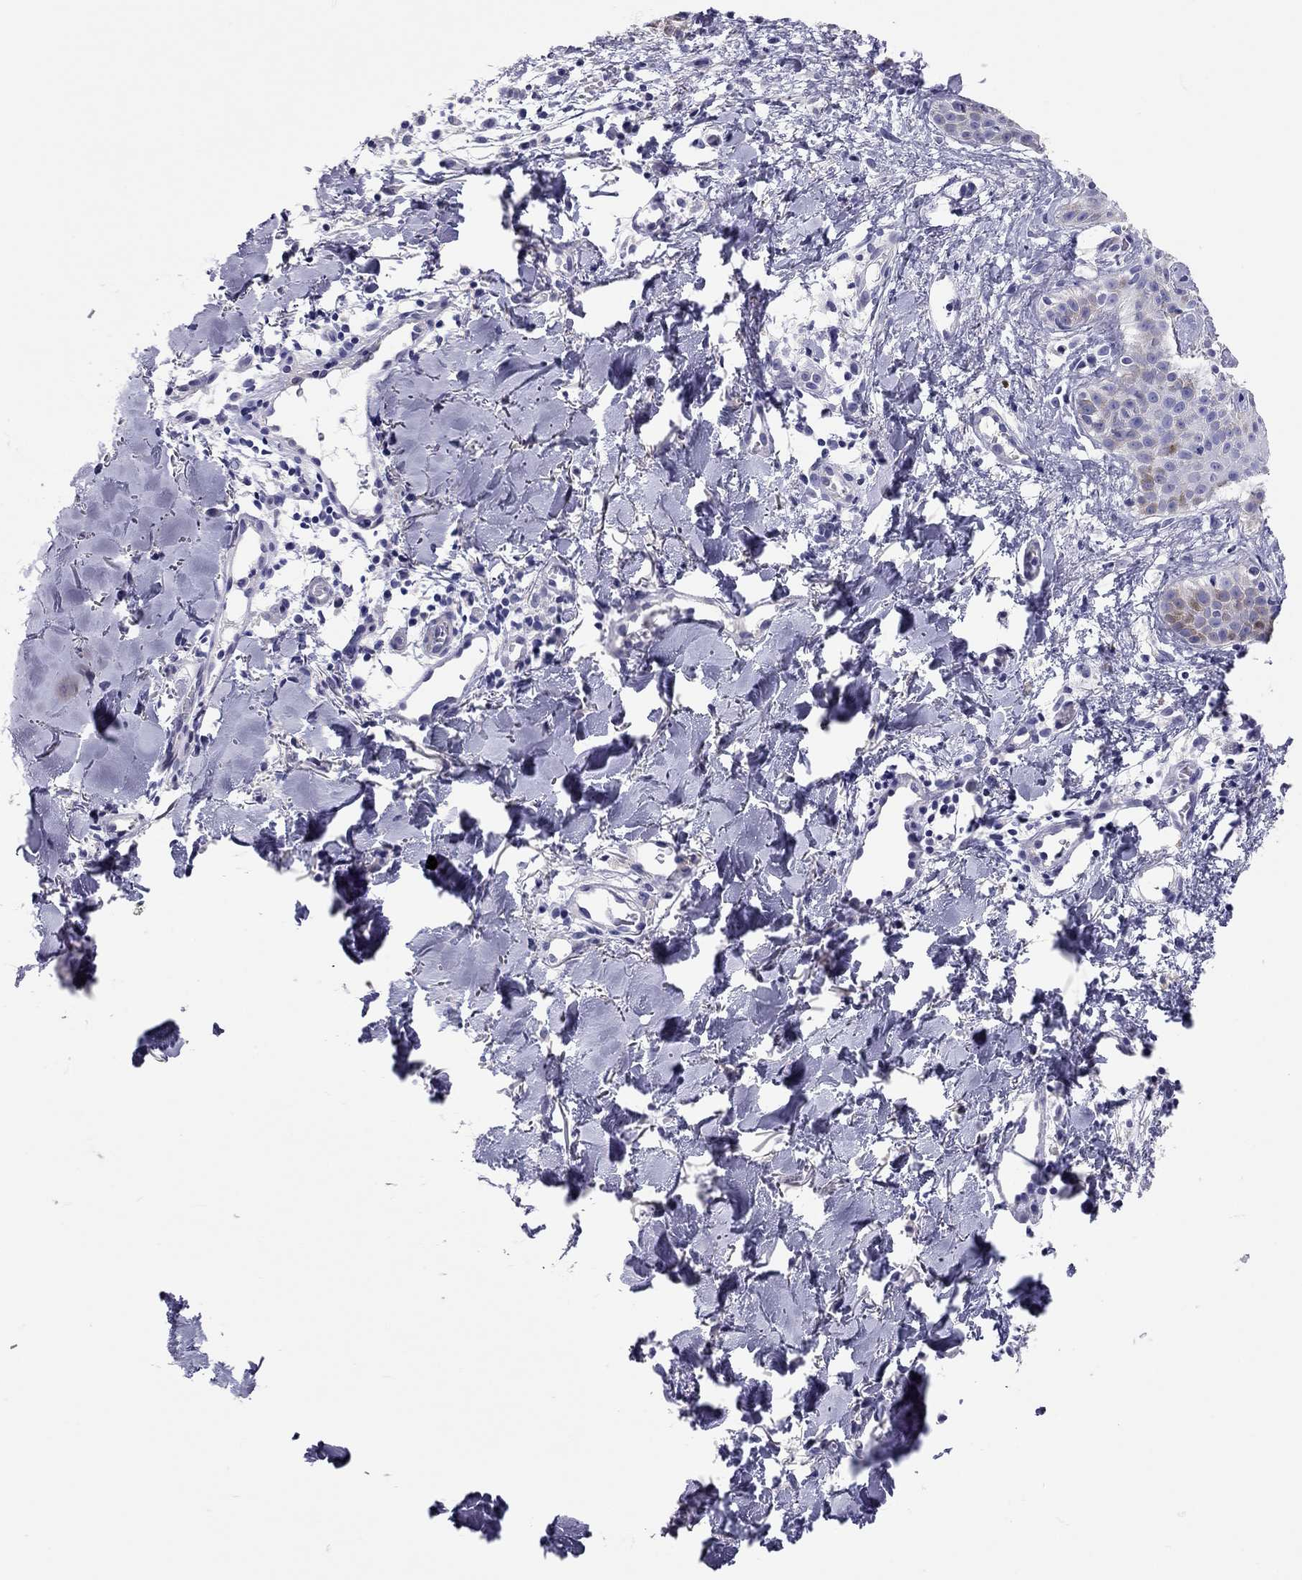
{"staining": {"intensity": "weak", "quantity": "<25%", "location": "cytoplasmic/membranous"}, "tissue": "melanoma", "cell_type": "Tumor cells", "image_type": "cancer", "snomed": [{"axis": "morphology", "description": "Malignant melanoma, NOS"}, {"axis": "topography", "description": "Skin"}], "caption": "IHC image of neoplastic tissue: human melanoma stained with DAB exhibits no significant protein expression in tumor cells. (Immunohistochemistry, brightfield microscopy, high magnification).", "gene": "SCARB1", "patient": {"sex": "male", "age": 51}}